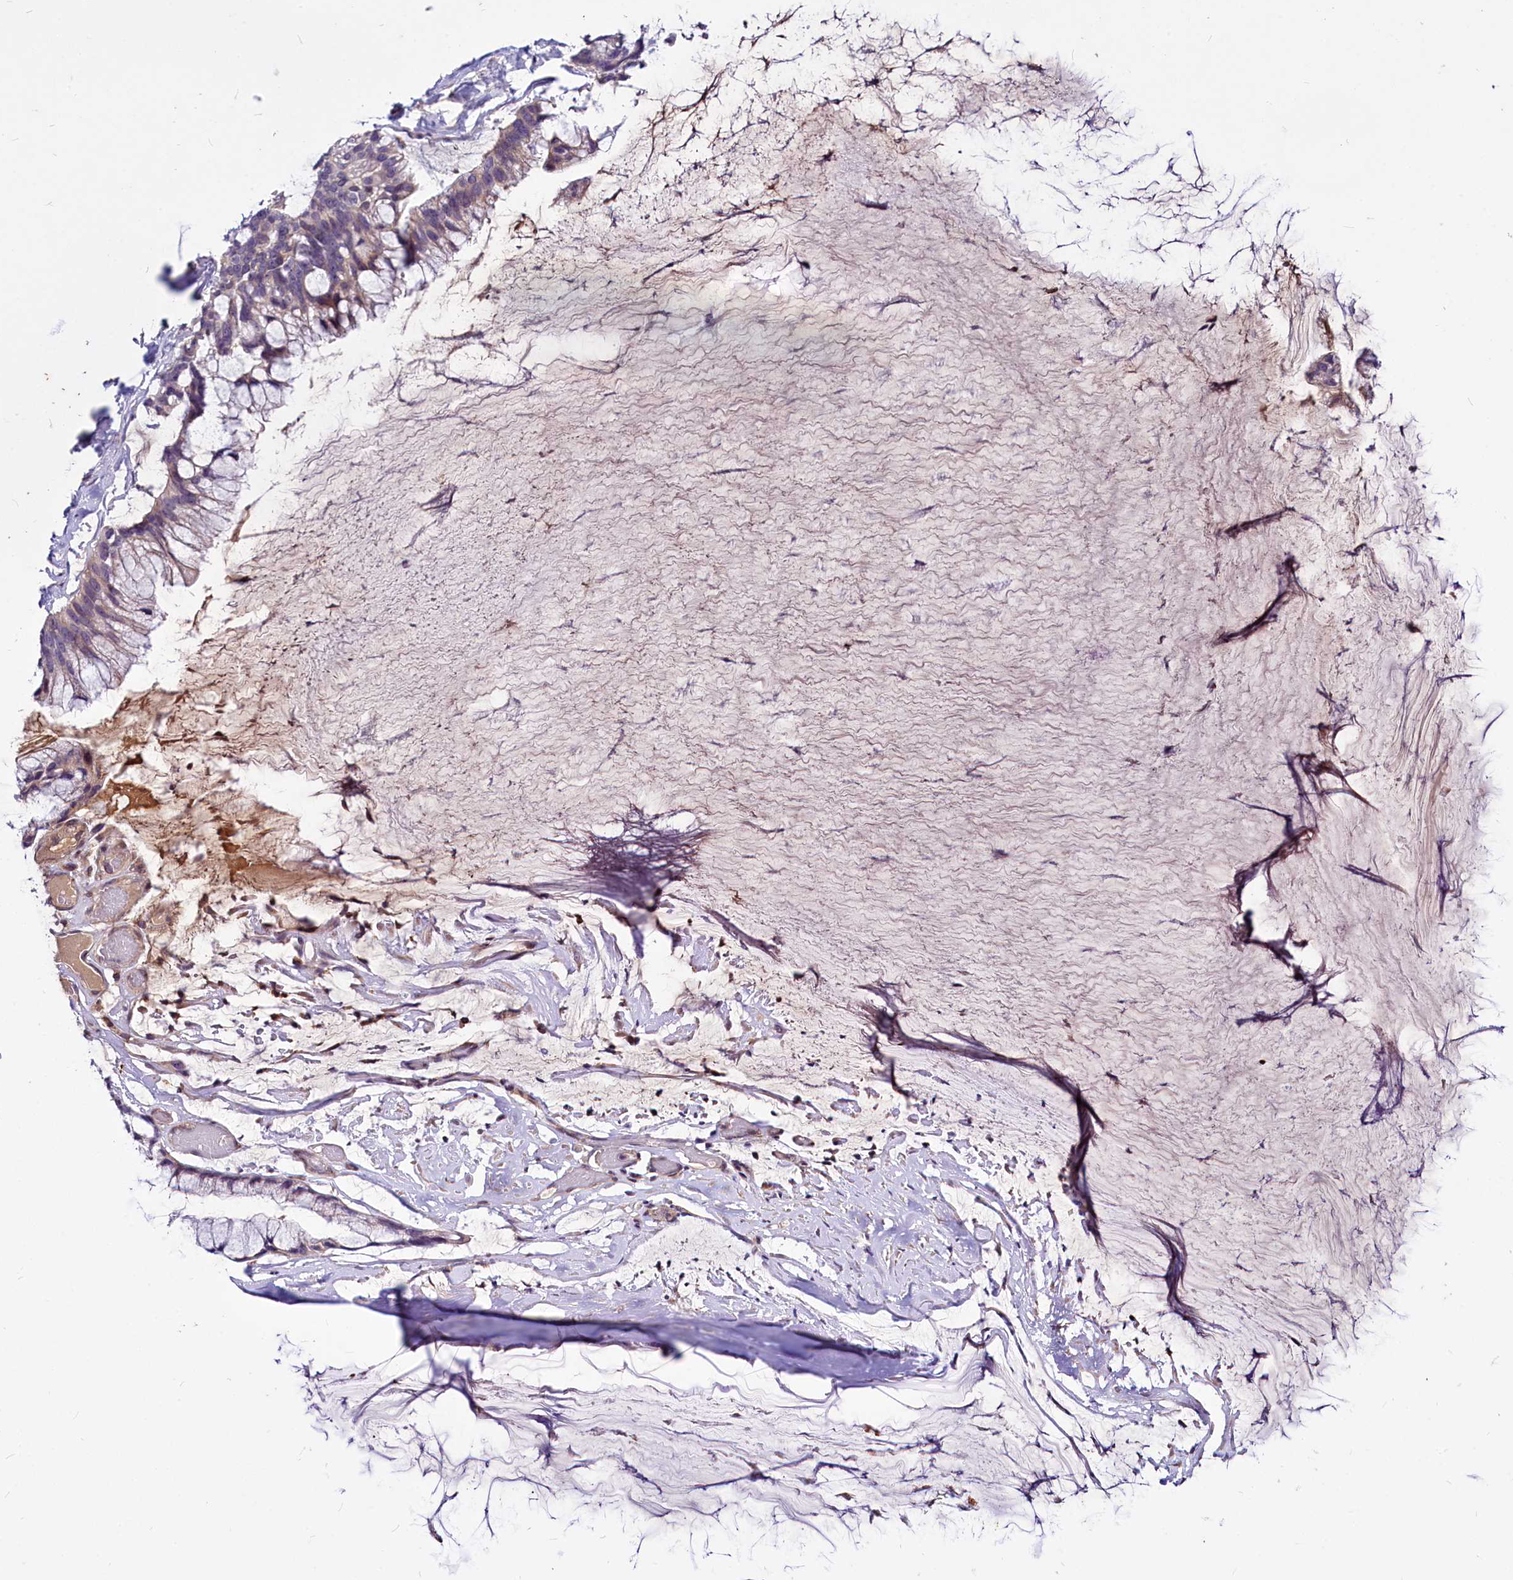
{"staining": {"intensity": "negative", "quantity": "none", "location": "none"}, "tissue": "ovarian cancer", "cell_type": "Tumor cells", "image_type": "cancer", "snomed": [{"axis": "morphology", "description": "Cystadenocarcinoma, mucinous, NOS"}, {"axis": "topography", "description": "Ovary"}], "caption": "DAB immunohistochemical staining of human mucinous cystadenocarcinoma (ovarian) shows no significant staining in tumor cells.", "gene": "C11orf86", "patient": {"sex": "female", "age": 39}}